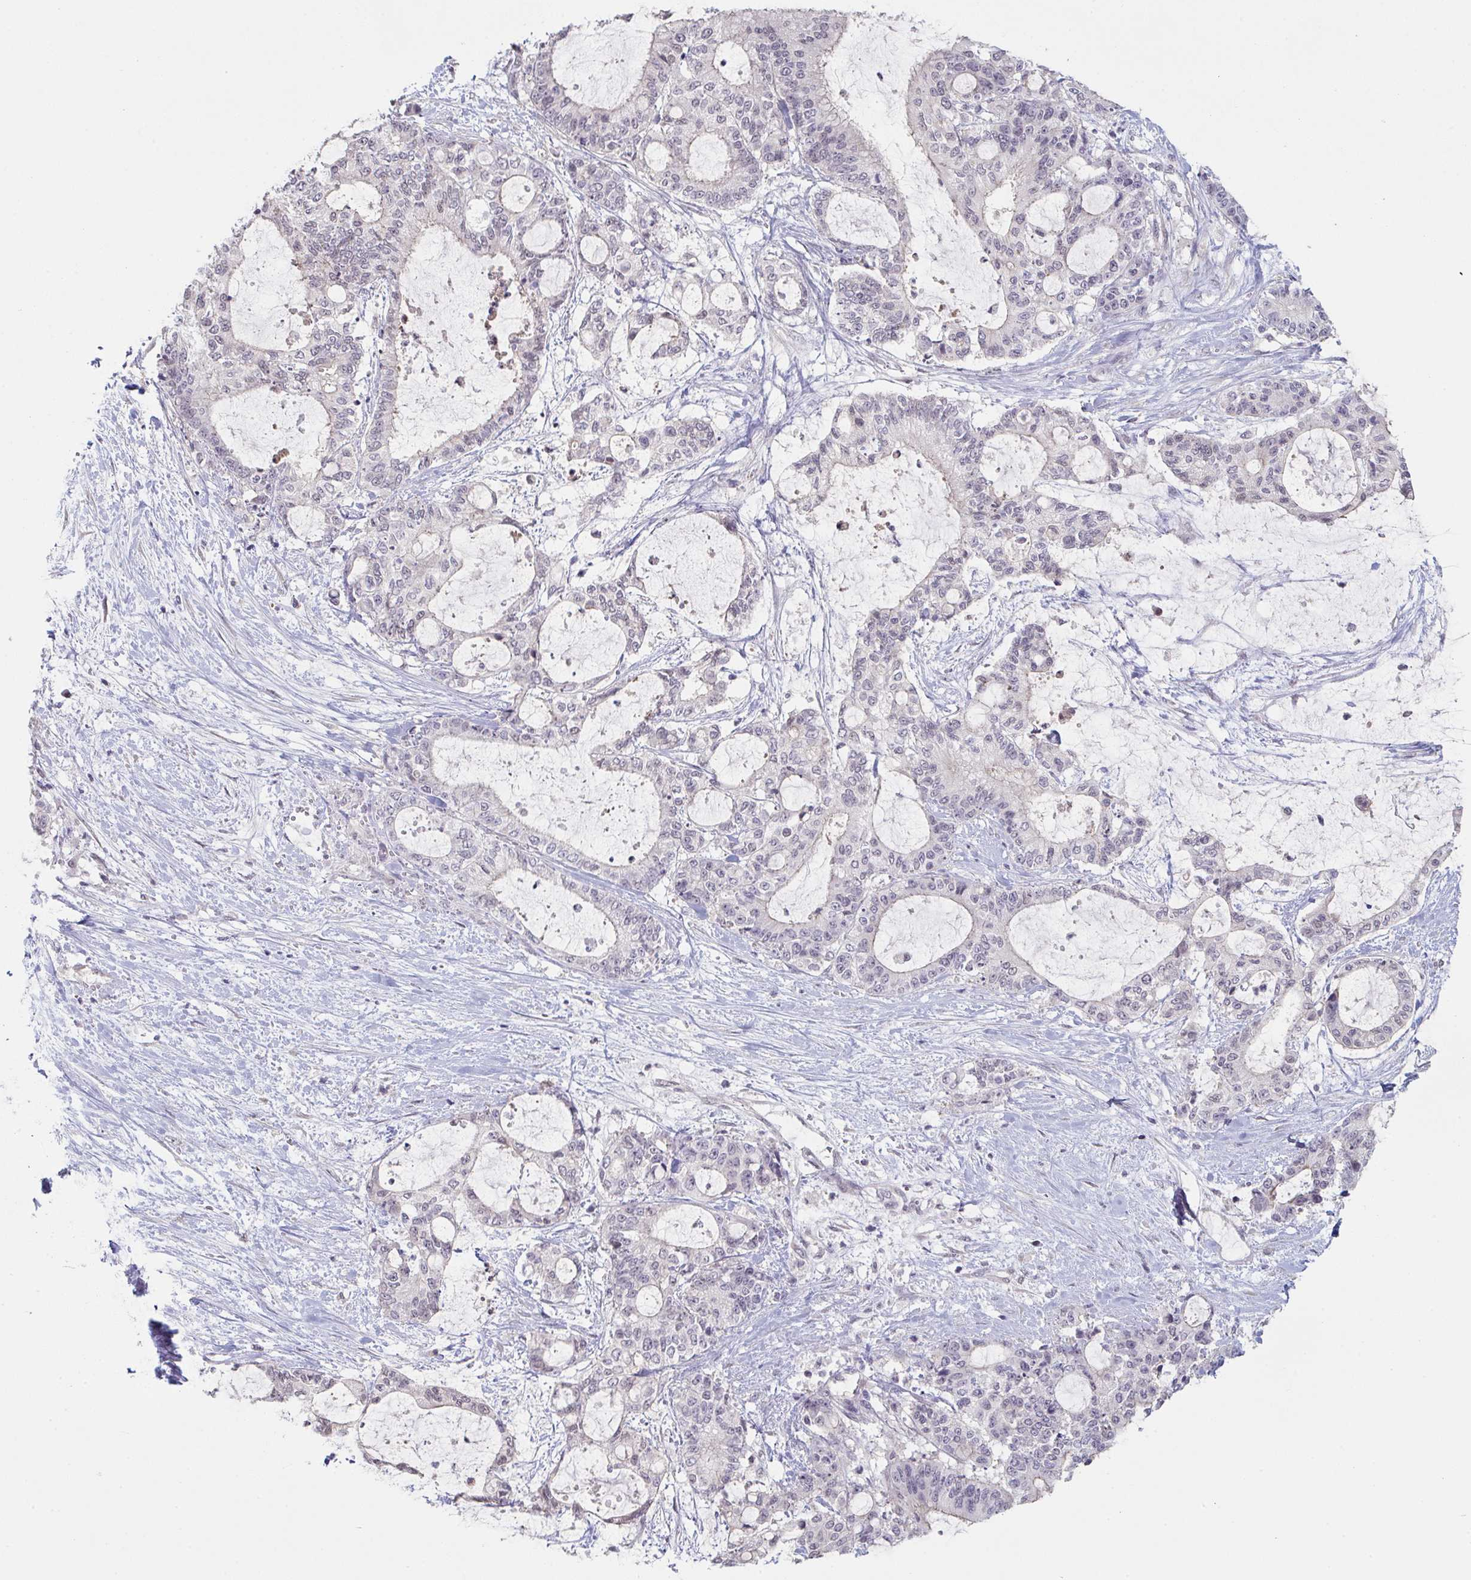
{"staining": {"intensity": "moderate", "quantity": "<25%", "location": "cytoplasmic/membranous"}, "tissue": "liver cancer", "cell_type": "Tumor cells", "image_type": "cancer", "snomed": [{"axis": "morphology", "description": "Normal tissue, NOS"}, {"axis": "morphology", "description": "Cholangiocarcinoma"}, {"axis": "topography", "description": "Liver"}, {"axis": "topography", "description": "Peripheral nerve tissue"}], "caption": "The photomicrograph displays staining of liver cholangiocarcinoma, revealing moderate cytoplasmic/membranous protein staining (brown color) within tumor cells.", "gene": "ZNF214", "patient": {"sex": "female", "age": 73}}